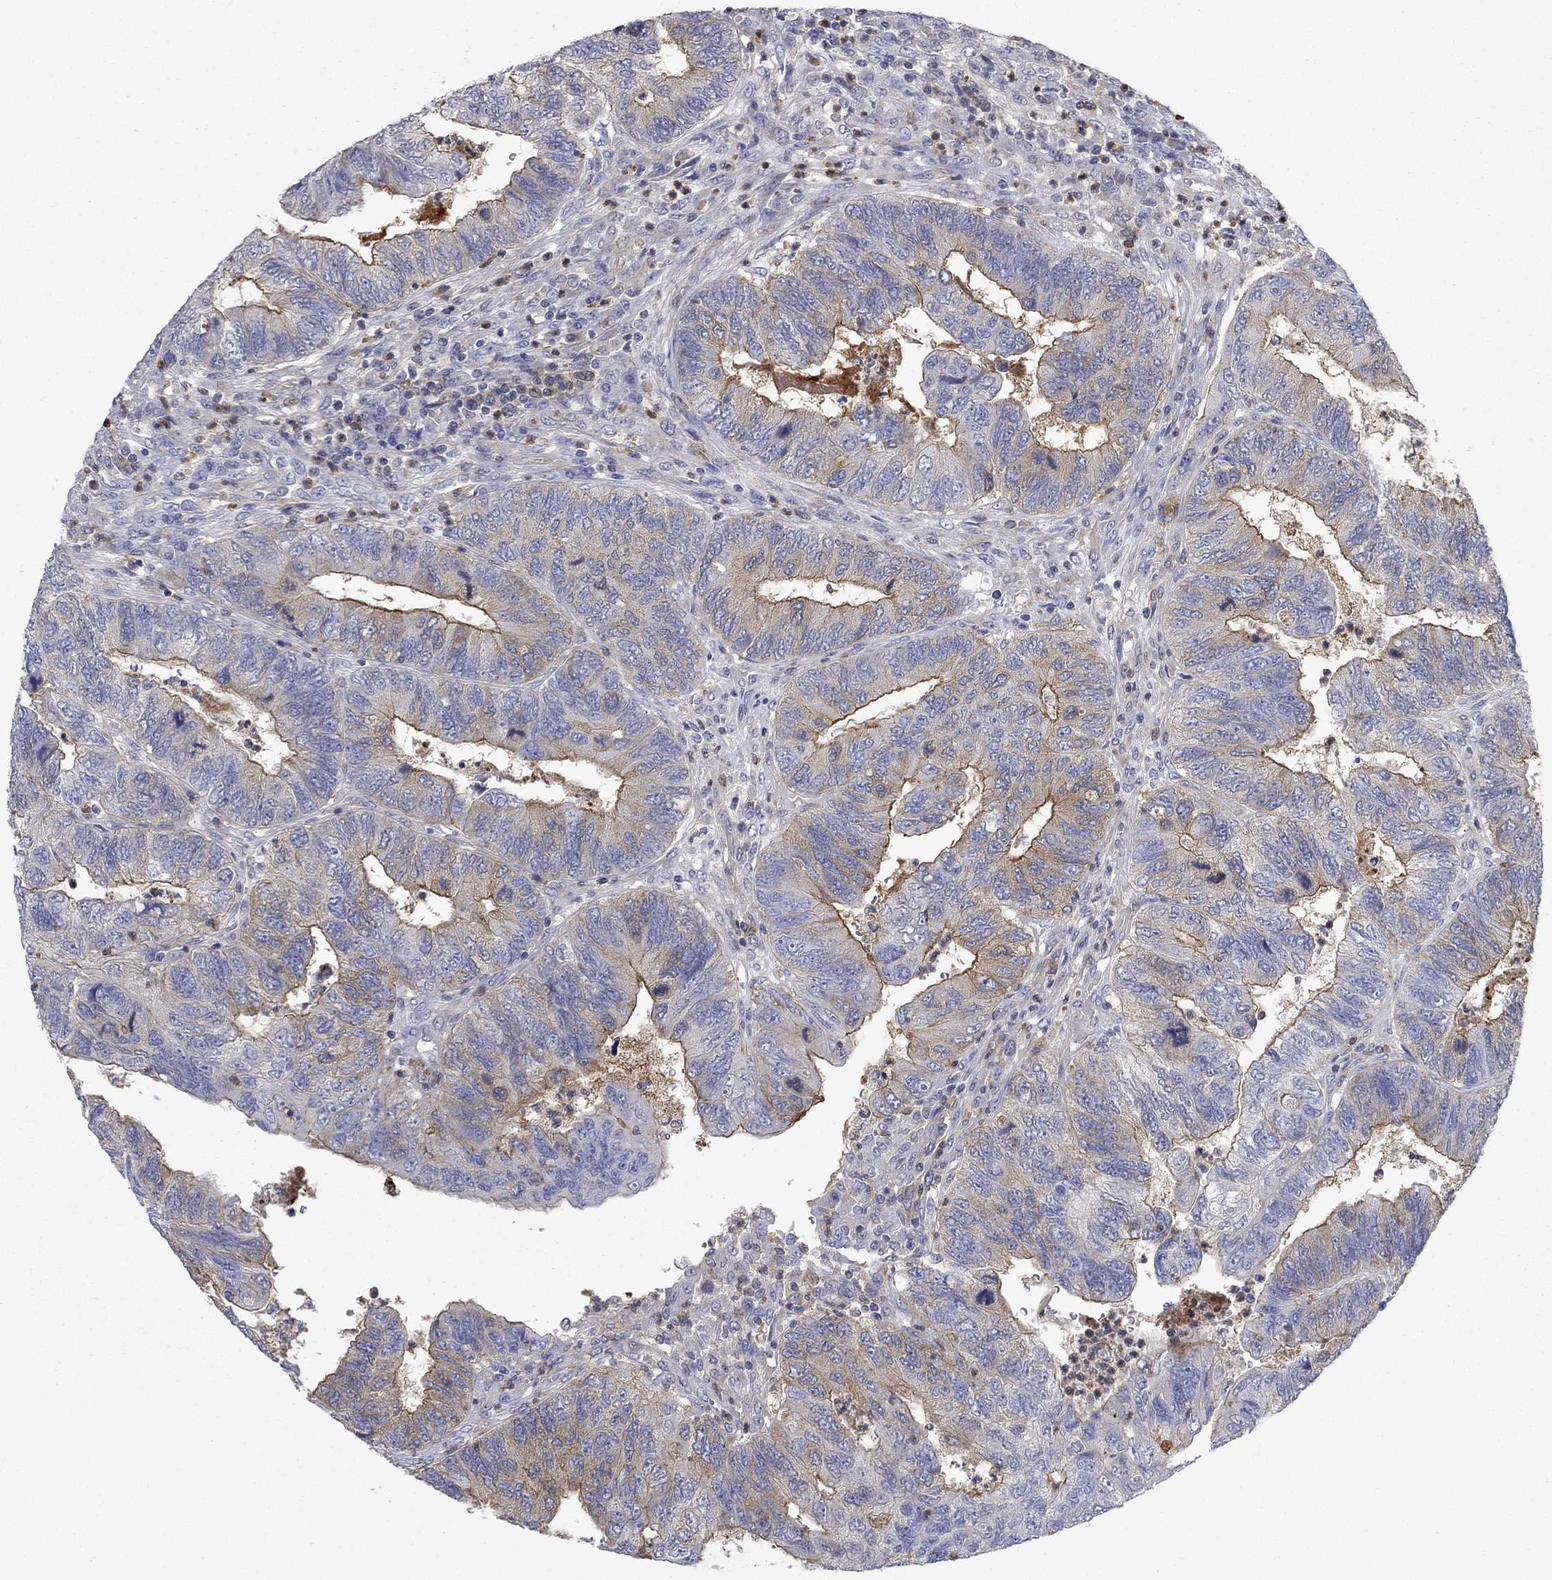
{"staining": {"intensity": "moderate", "quantity": "25%-75%", "location": "cytoplasmic/membranous"}, "tissue": "colorectal cancer", "cell_type": "Tumor cells", "image_type": "cancer", "snomed": [{"axis": "morphology", "description": "Adenocarcinoma, NOS"}, {"axis": "topography", "description": "Colon"}], "caption": "Immunohistochemistry (IHC) (DAB) staining of human colorectal cancer (adenocarcinoma) exhibits moderate cytoplasmic/membranous protein positivity in approximately 25%-75% of tumor cells.", "gene": "KIF15", "patient": {"sex": "female", "age": 67}}